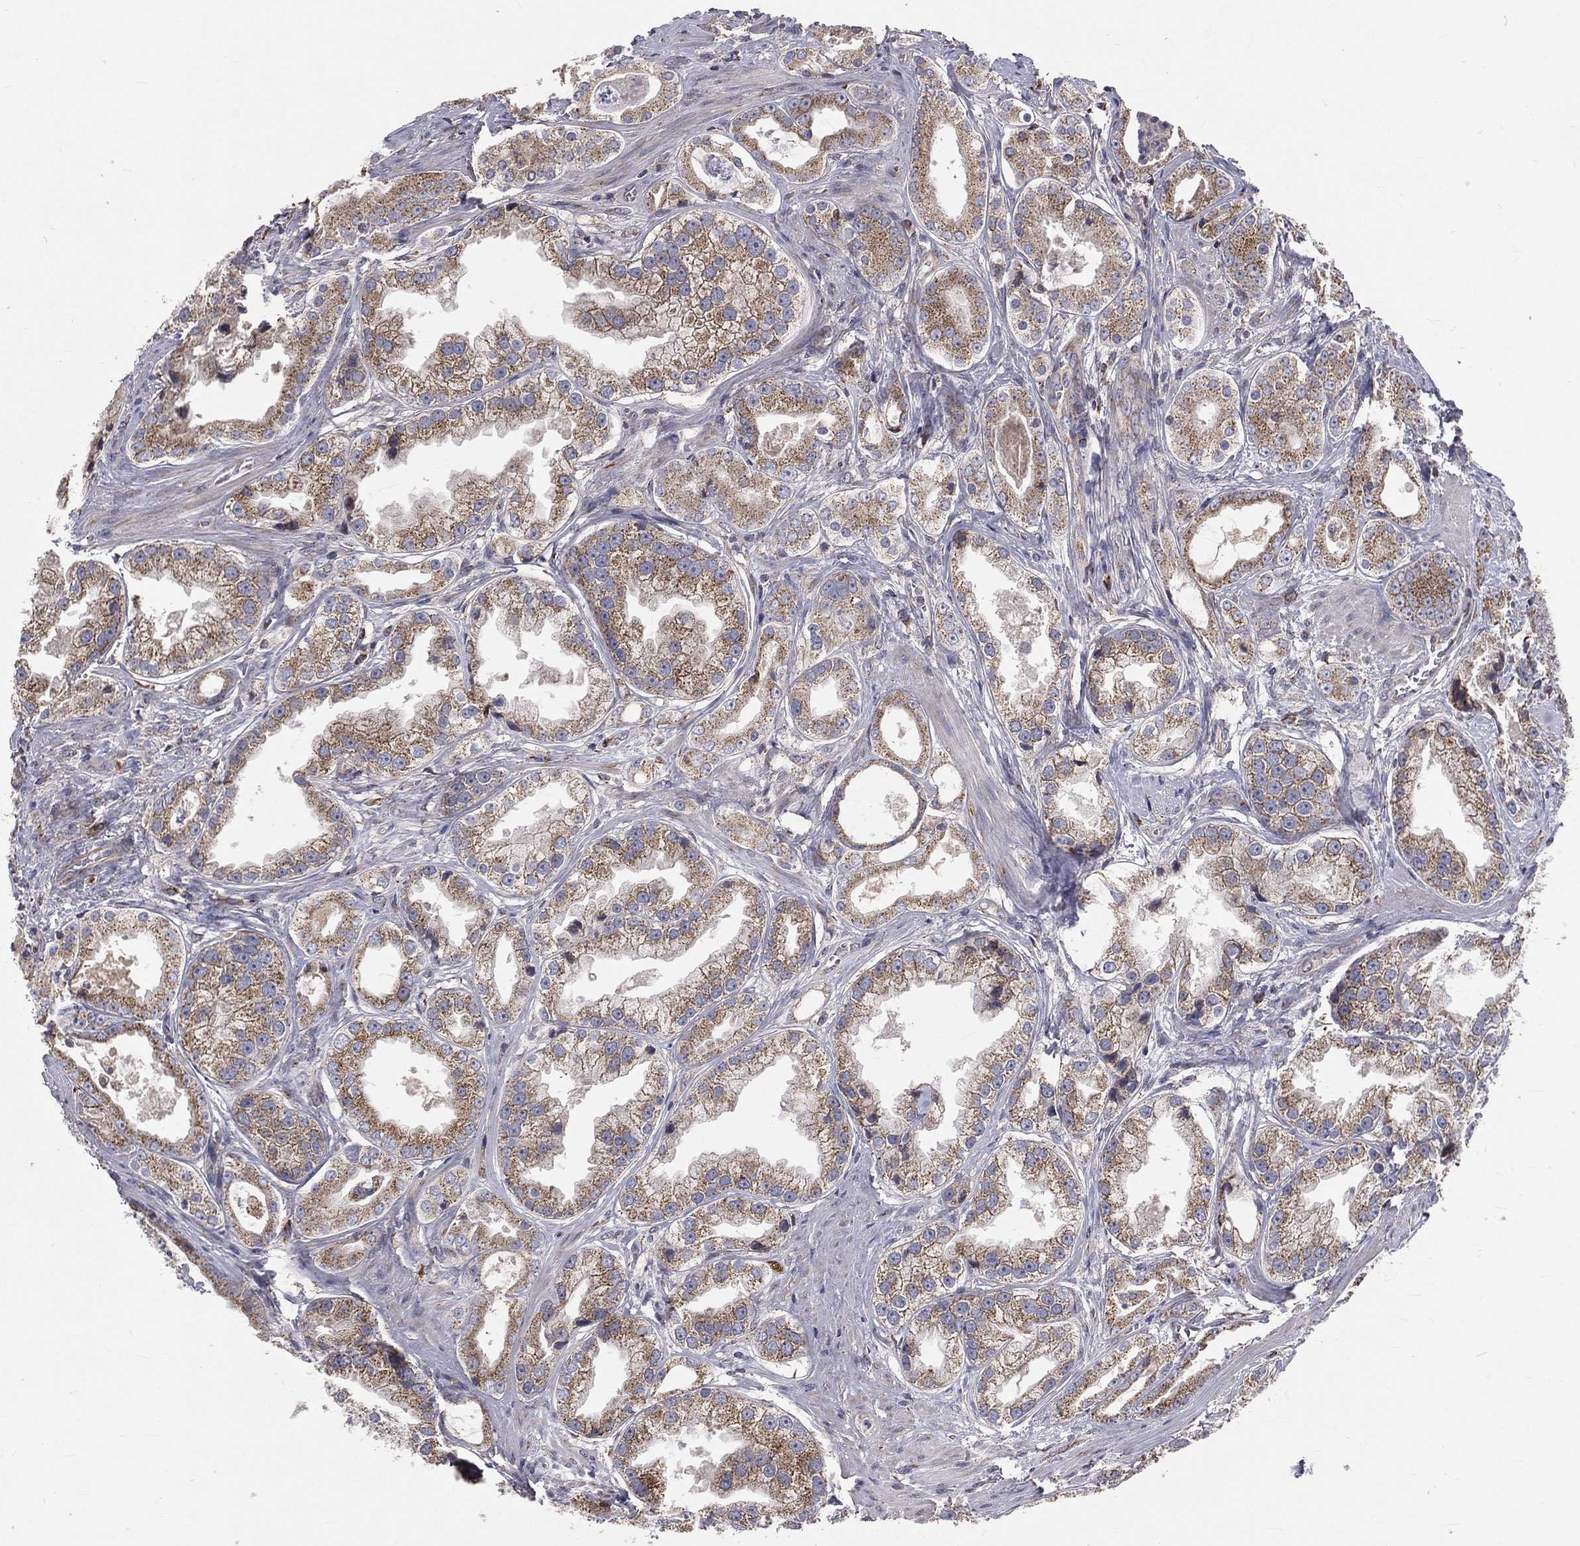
{"staining": {"intensity": "weak", "quantity": ">75%", "location": "cytoplasmic/membranous"}, "tissue": "prostate cancer", "cell_type": "Tumor cells", "image_type": "cancer", "snomed": [{"axis": "morphology", "description": "Adenocarcinoma, NOS"}, {"axis": "topography", "description": "Prostate"}], "caption": "Human prostate cancer stained with a protein marker displays weak staining in tumor cells.", "gene": "GPD1", "patient": {"sex": "male", "age": 61}}